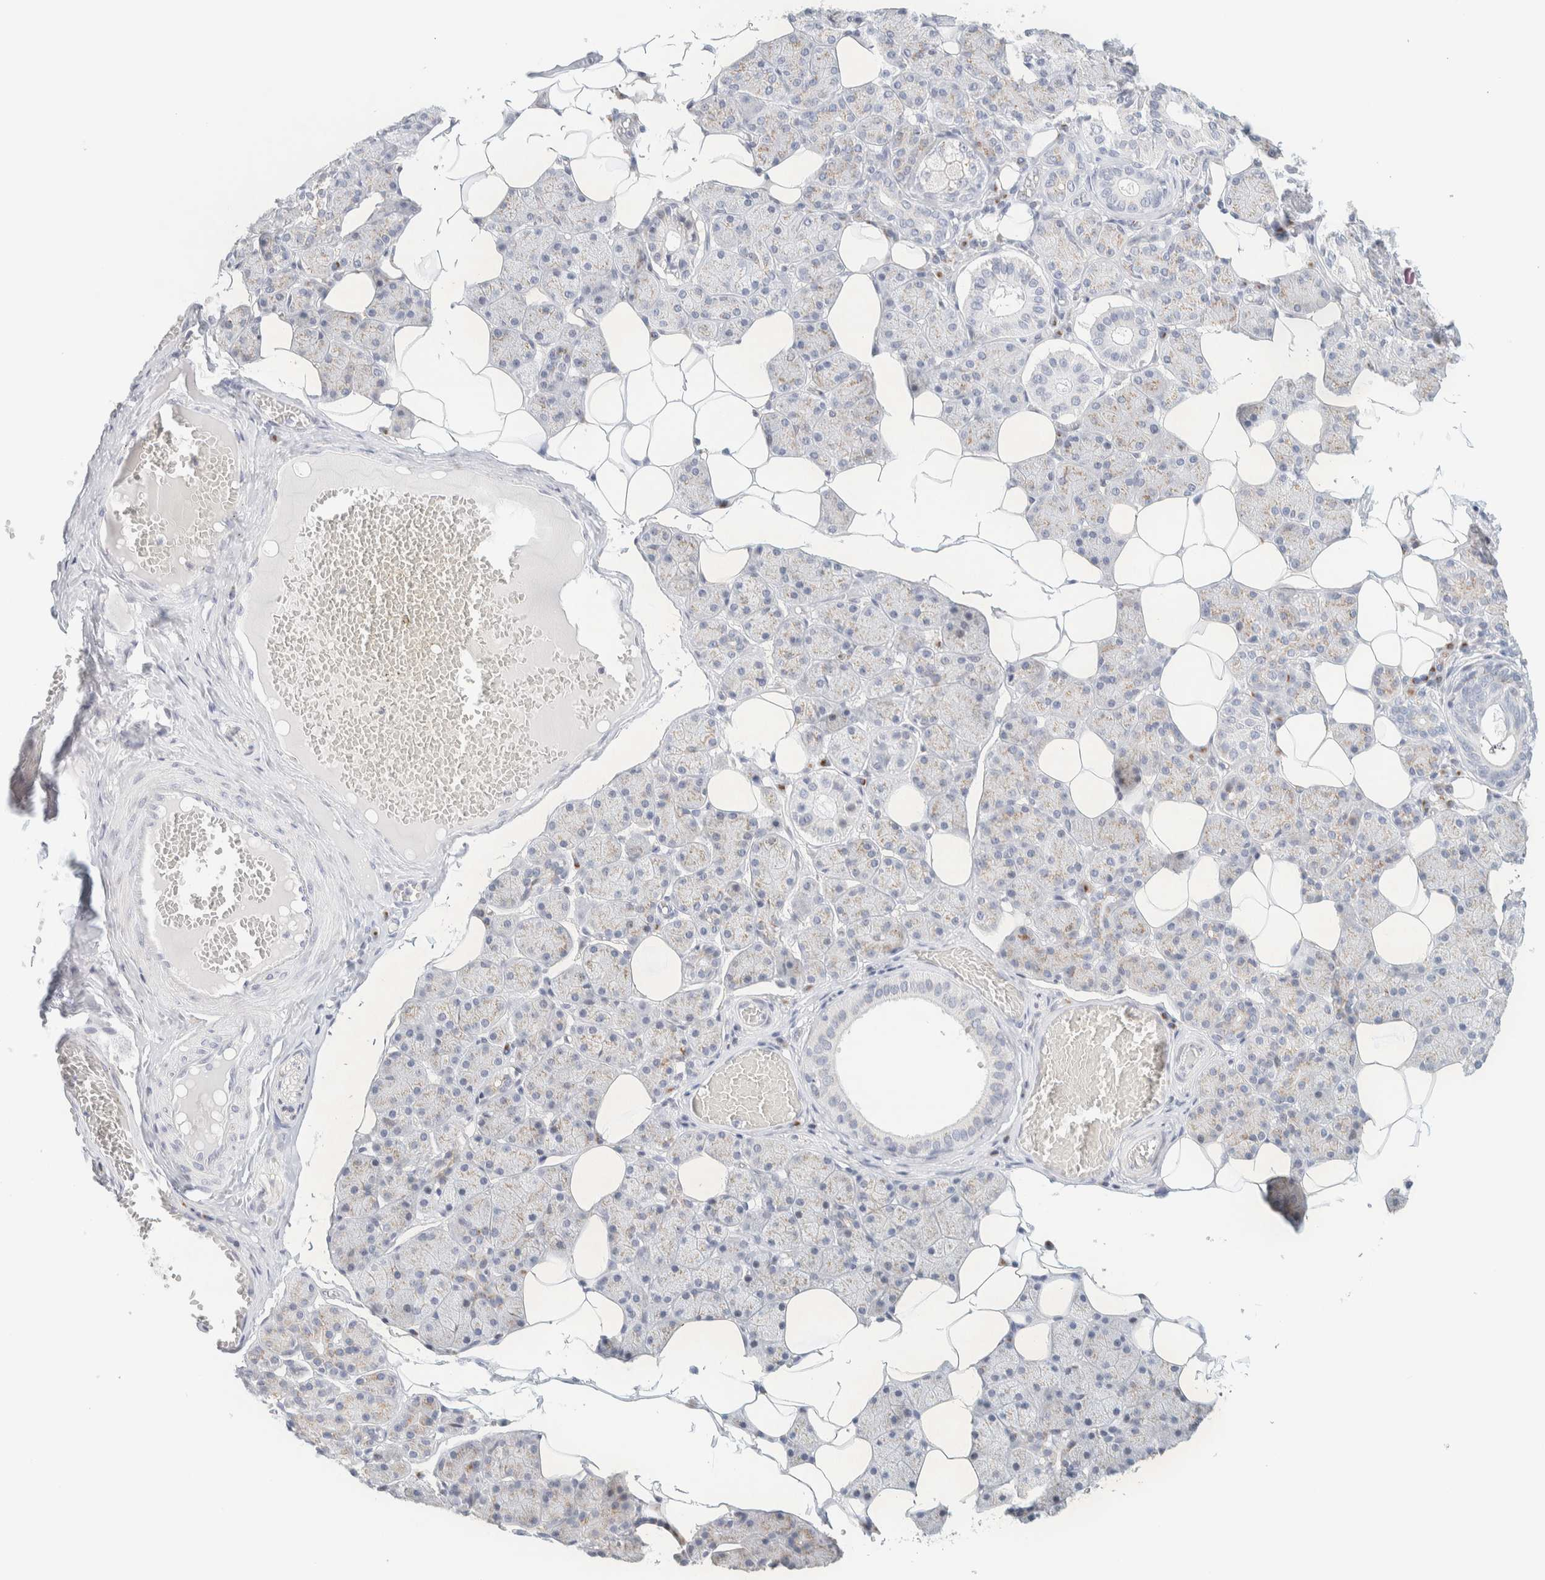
{"staining": {"intensity": "weak", "quantity": "<25%", "location": "cytoplasmic/membranous"}, "tissue": "salivary gland", "cell_type": "Glandular cells", "image_type": "normal", "snomed": [{"axis": "morphology", "description": "Normal tissue, NOS"}, {"axis": "topography", "description": "Salivary gland"}], "caption": "DAB immunohistochemical staining of benign salivary gland demonstrates no significant positivity in glandular cells. The staining was performed using DAB (3,3'-diaminobenzidine) to visualize the protein expression in brown, while the nuclei were stained in blue with hematoxylin (Magnification: 20x).", "gene": "SPNS3", "patient": {"sex": "female", "age": 33}}